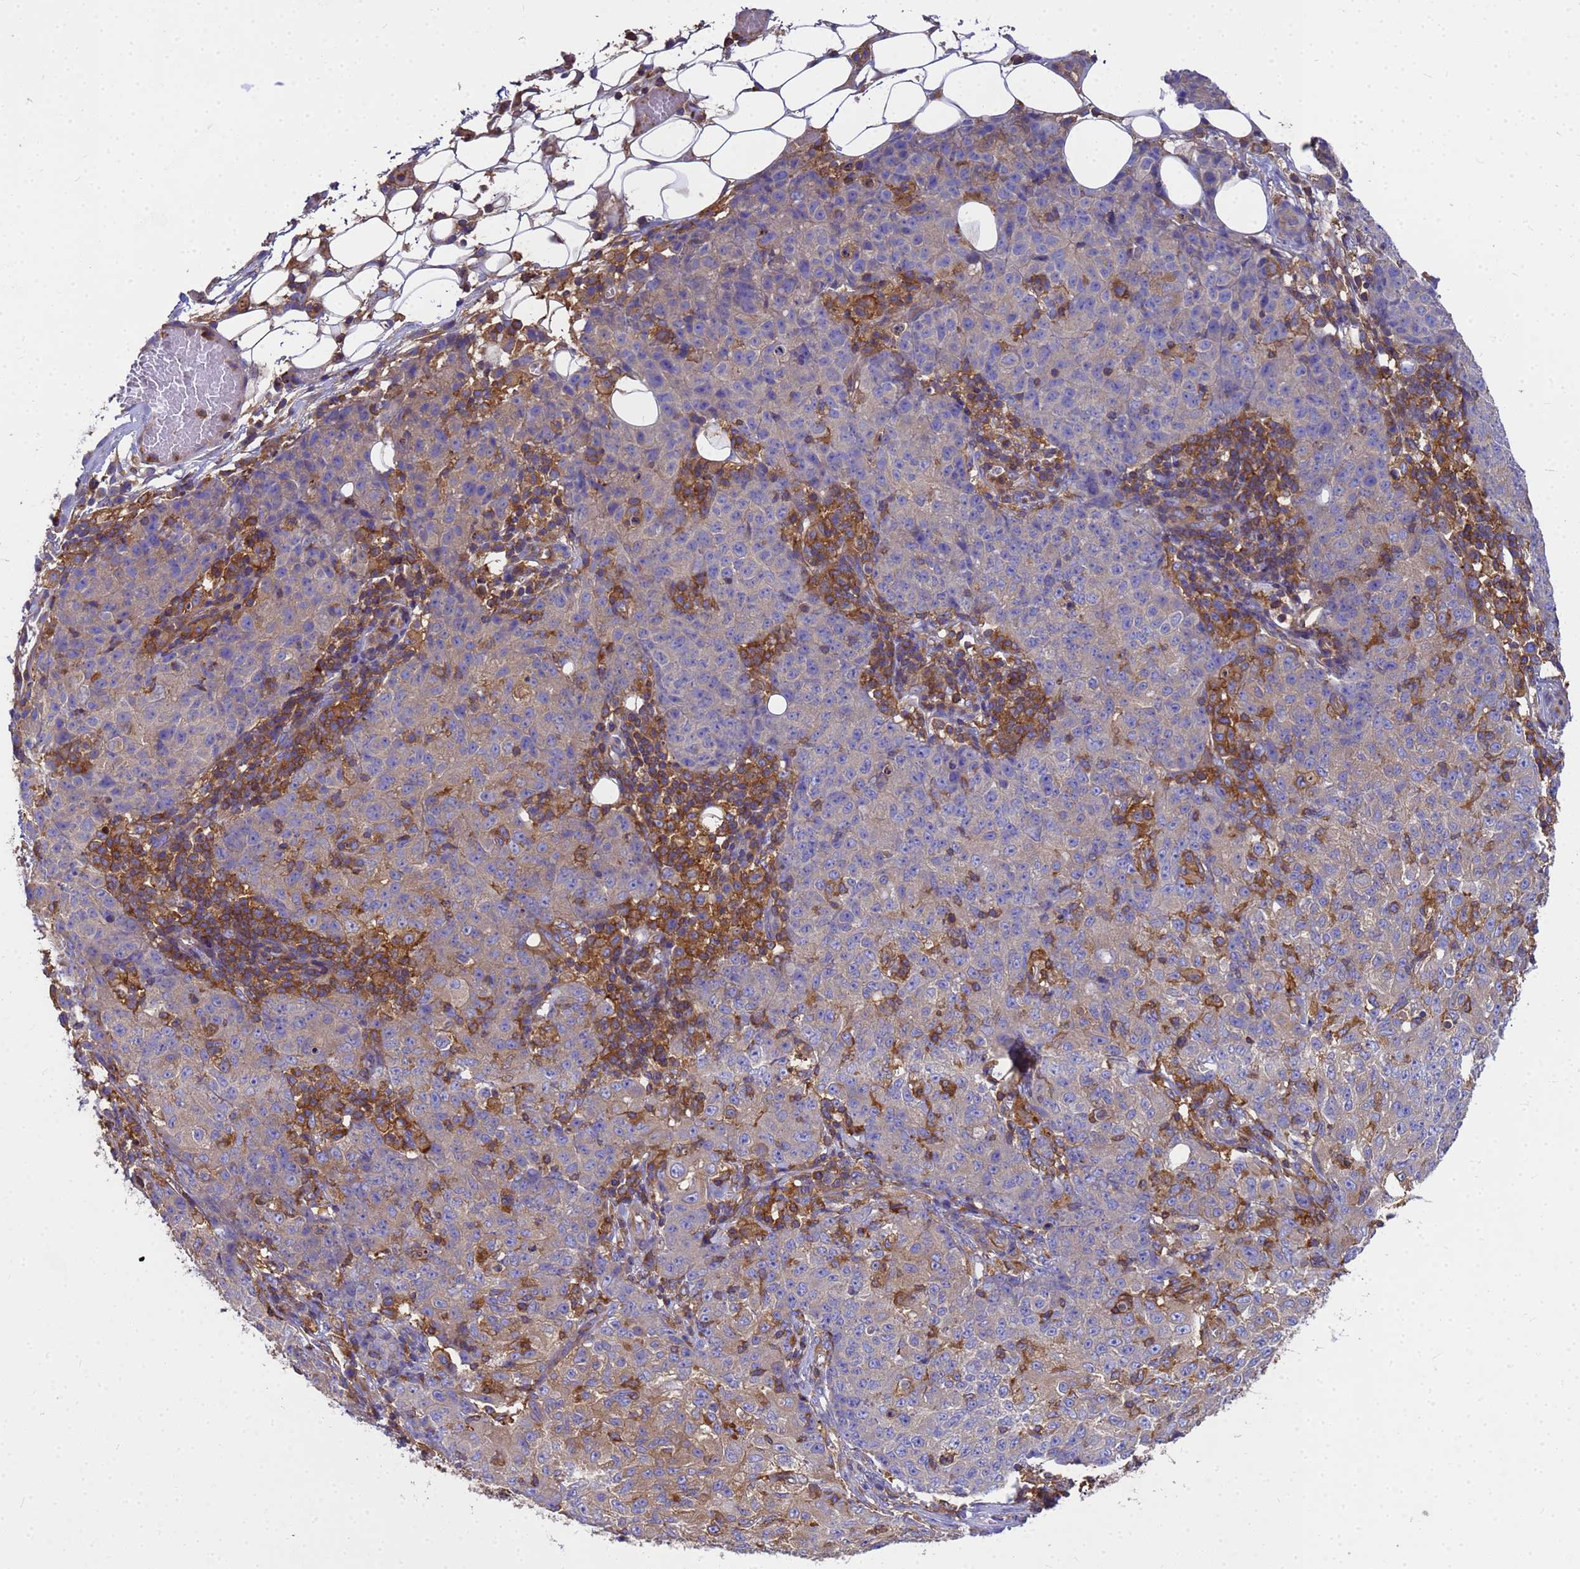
{"staining": {"intensity": "weak", "quantity": "<25%", "location": "cytoplasmic/membranous"}, "tissue": "ovarian cancer", "cell_type": "Tumor cells", "image_type": "cancer", "snomed": [{"axis": "morphology", "description": "Carcinoma, endometroid"}, {"axis": "topography", "description": "Ovary"}], "caption": "This photomicrograph is of endometroid carcinoma (ovarian) stained with IHC to label a protein in brown with the nuclei are counter-stained blue. There is no expression in tumor cells.", "gene": "ZNF235", "patient": {"sex": "female", "age": 42}}